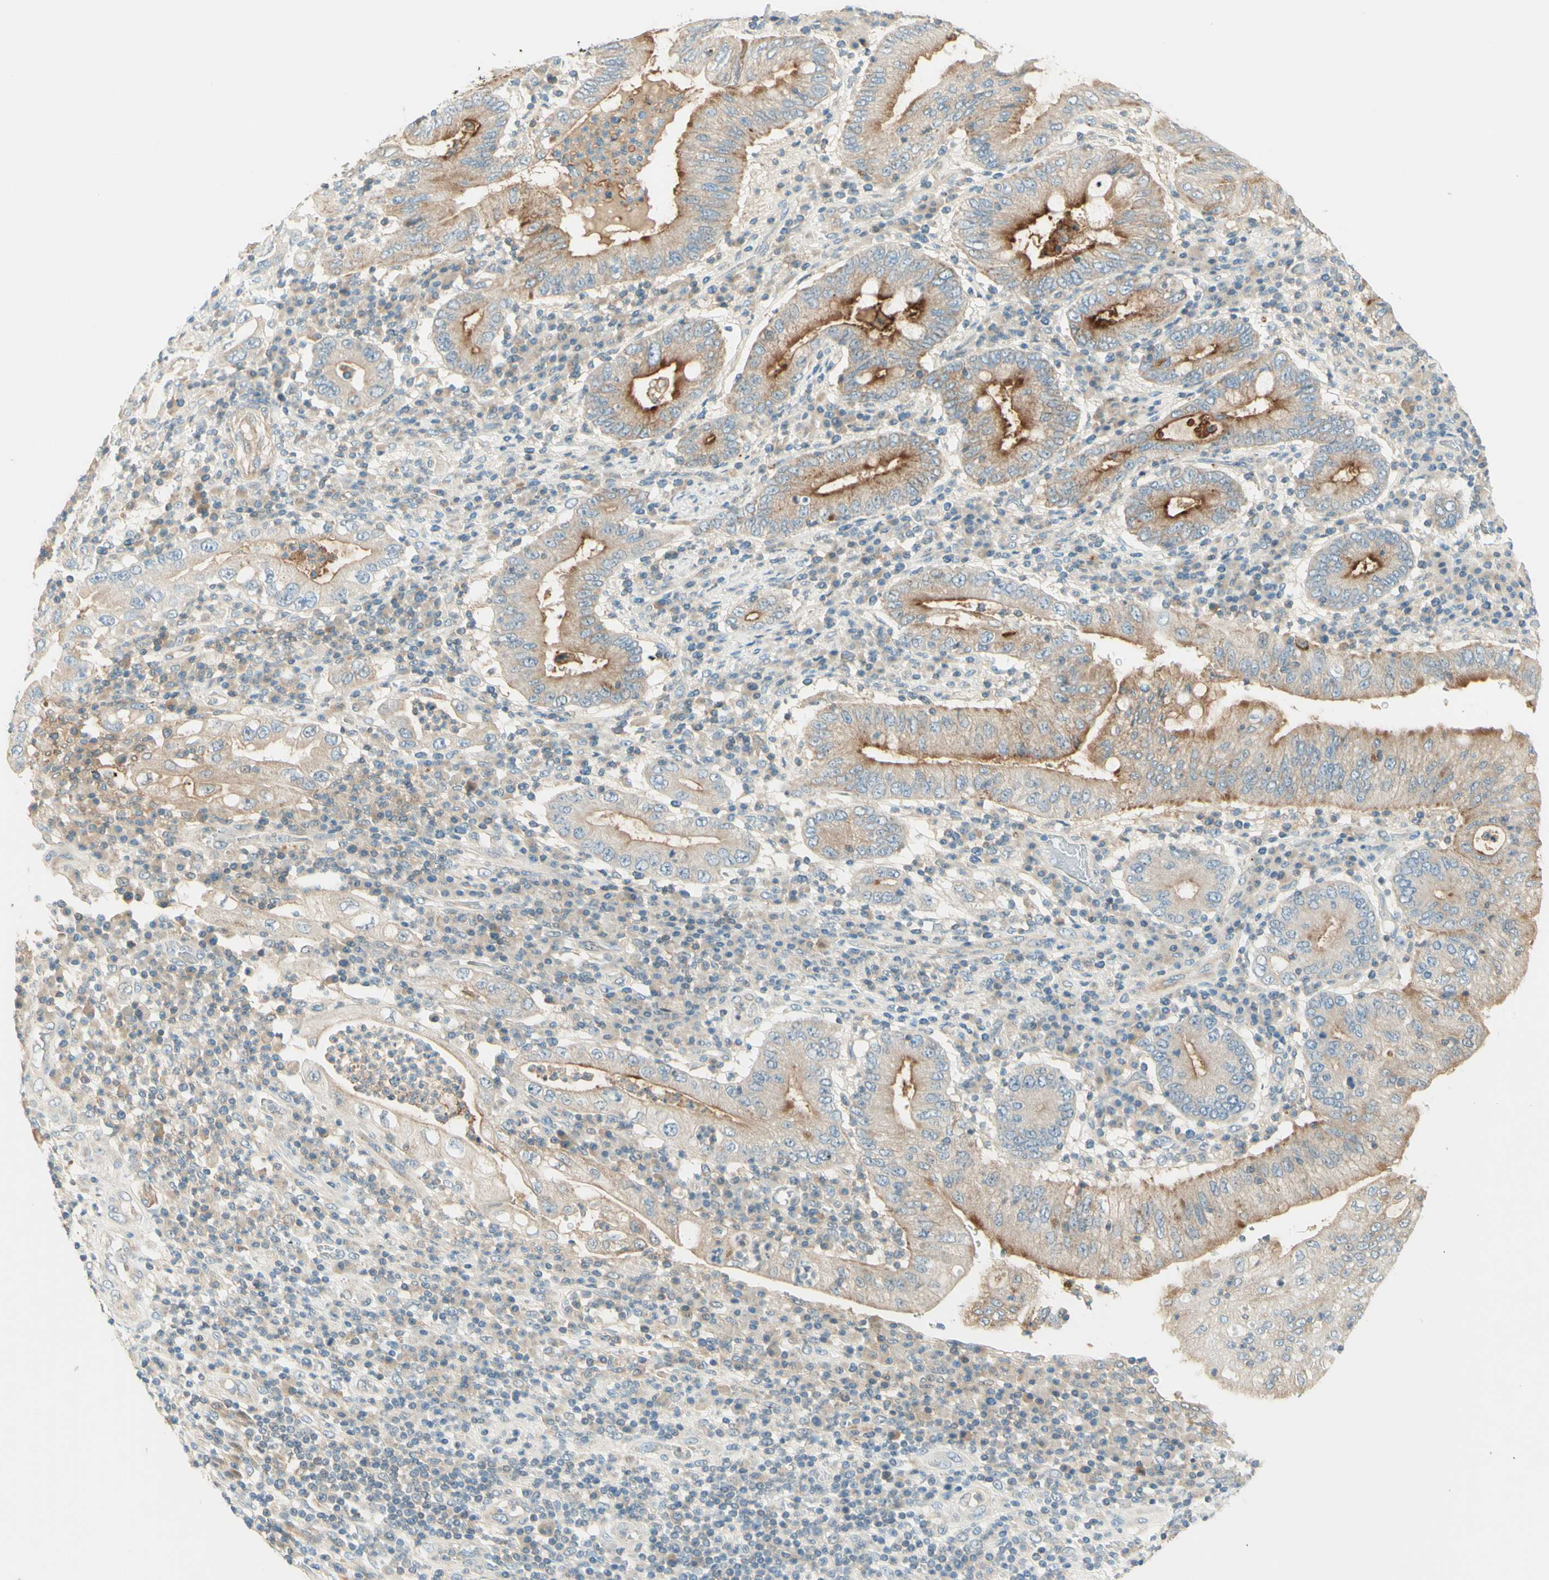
{"staining": {"intensity": "moderate", "quantity": ">75%", "location": "cytoplasmic/membranous"}, "tissue": "stomach cancer", "cell_type": "Tumor cells", "image_type": "cancer", "snomed": [{"axis": "morphology", "description": "Normal tissue, NOS"}, {"axis": "morphology", "description": "Adenocarcinoma, NOS"}, {"axis": "topography", "description": "Esophagus"}, {"axis": "topography", "description": "Stomach, upper"}, {"axis": "topography", "description": "Peripheral nerve tissue"}], "caption": "Approximately >75% of tumor cells in human stomach cancer reveal moderate cytoplasmic/membranous protein expression as visualized by brown immunohistochemical staining.", "gene": "PROM1", "patient": {"sex": "male", "age": 62}}